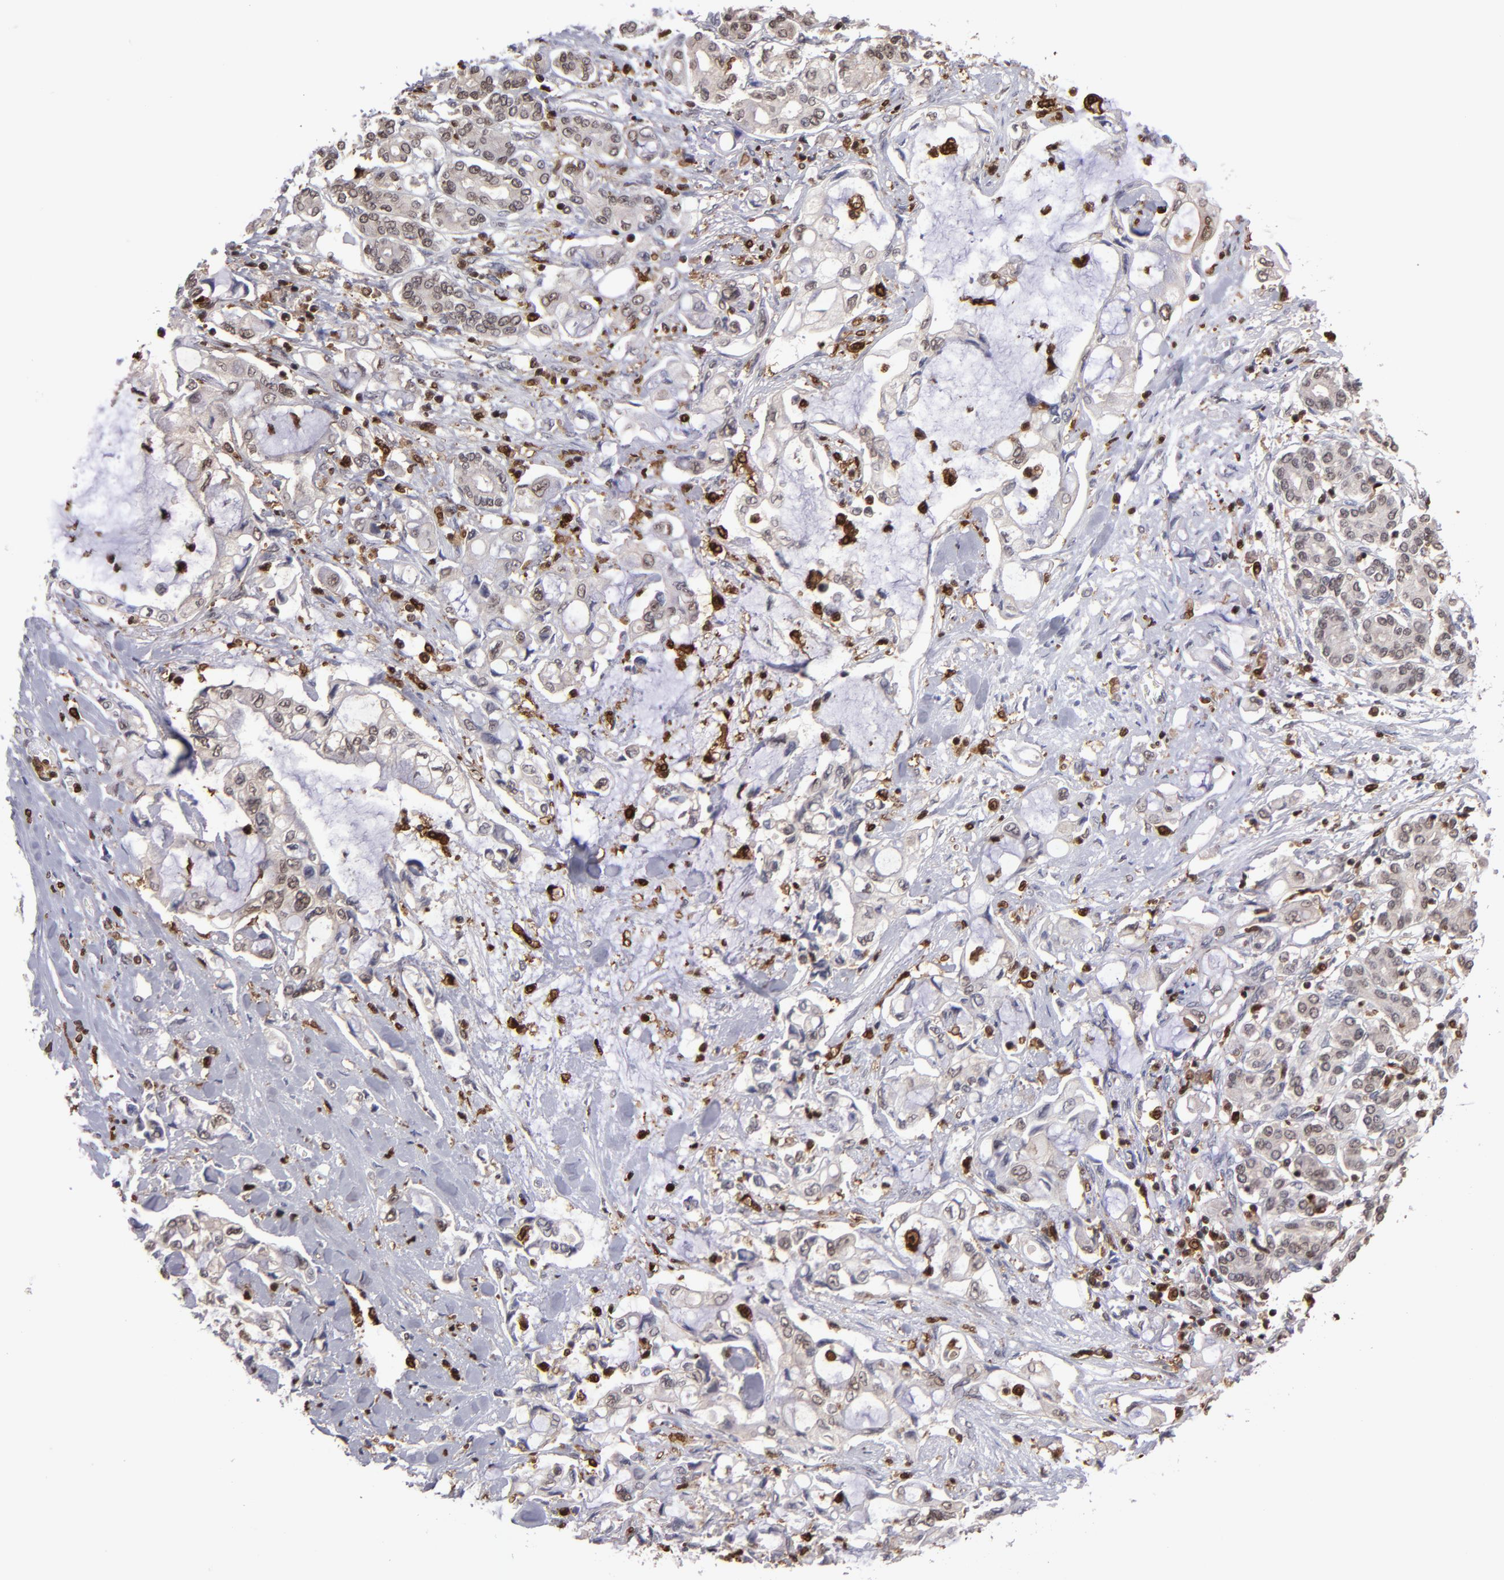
{"staining": {"intensity": "weak", "quantity": ">75%", "location": "cytoplasmic/membranous,nuclear"}, "tissue": "pancreatic cancer", "cell_type": "Tumor cells", "image_type": "cancer", "snomed": [{"axis": "morphology", "description": "Adenocarcinoma, NOS"}, {"axis": "topography", "description": "Pancreas"}], "caption": "Pancreatic cancer tissue displays weak cytoplasmic/membranous and nuclear positivity in approximately >75% of tumor cells (DAB = brown stain, brightfield microscopy at high magnification).", "gene": "GRB2", "patient": {"sex": "female", "age": 70}}